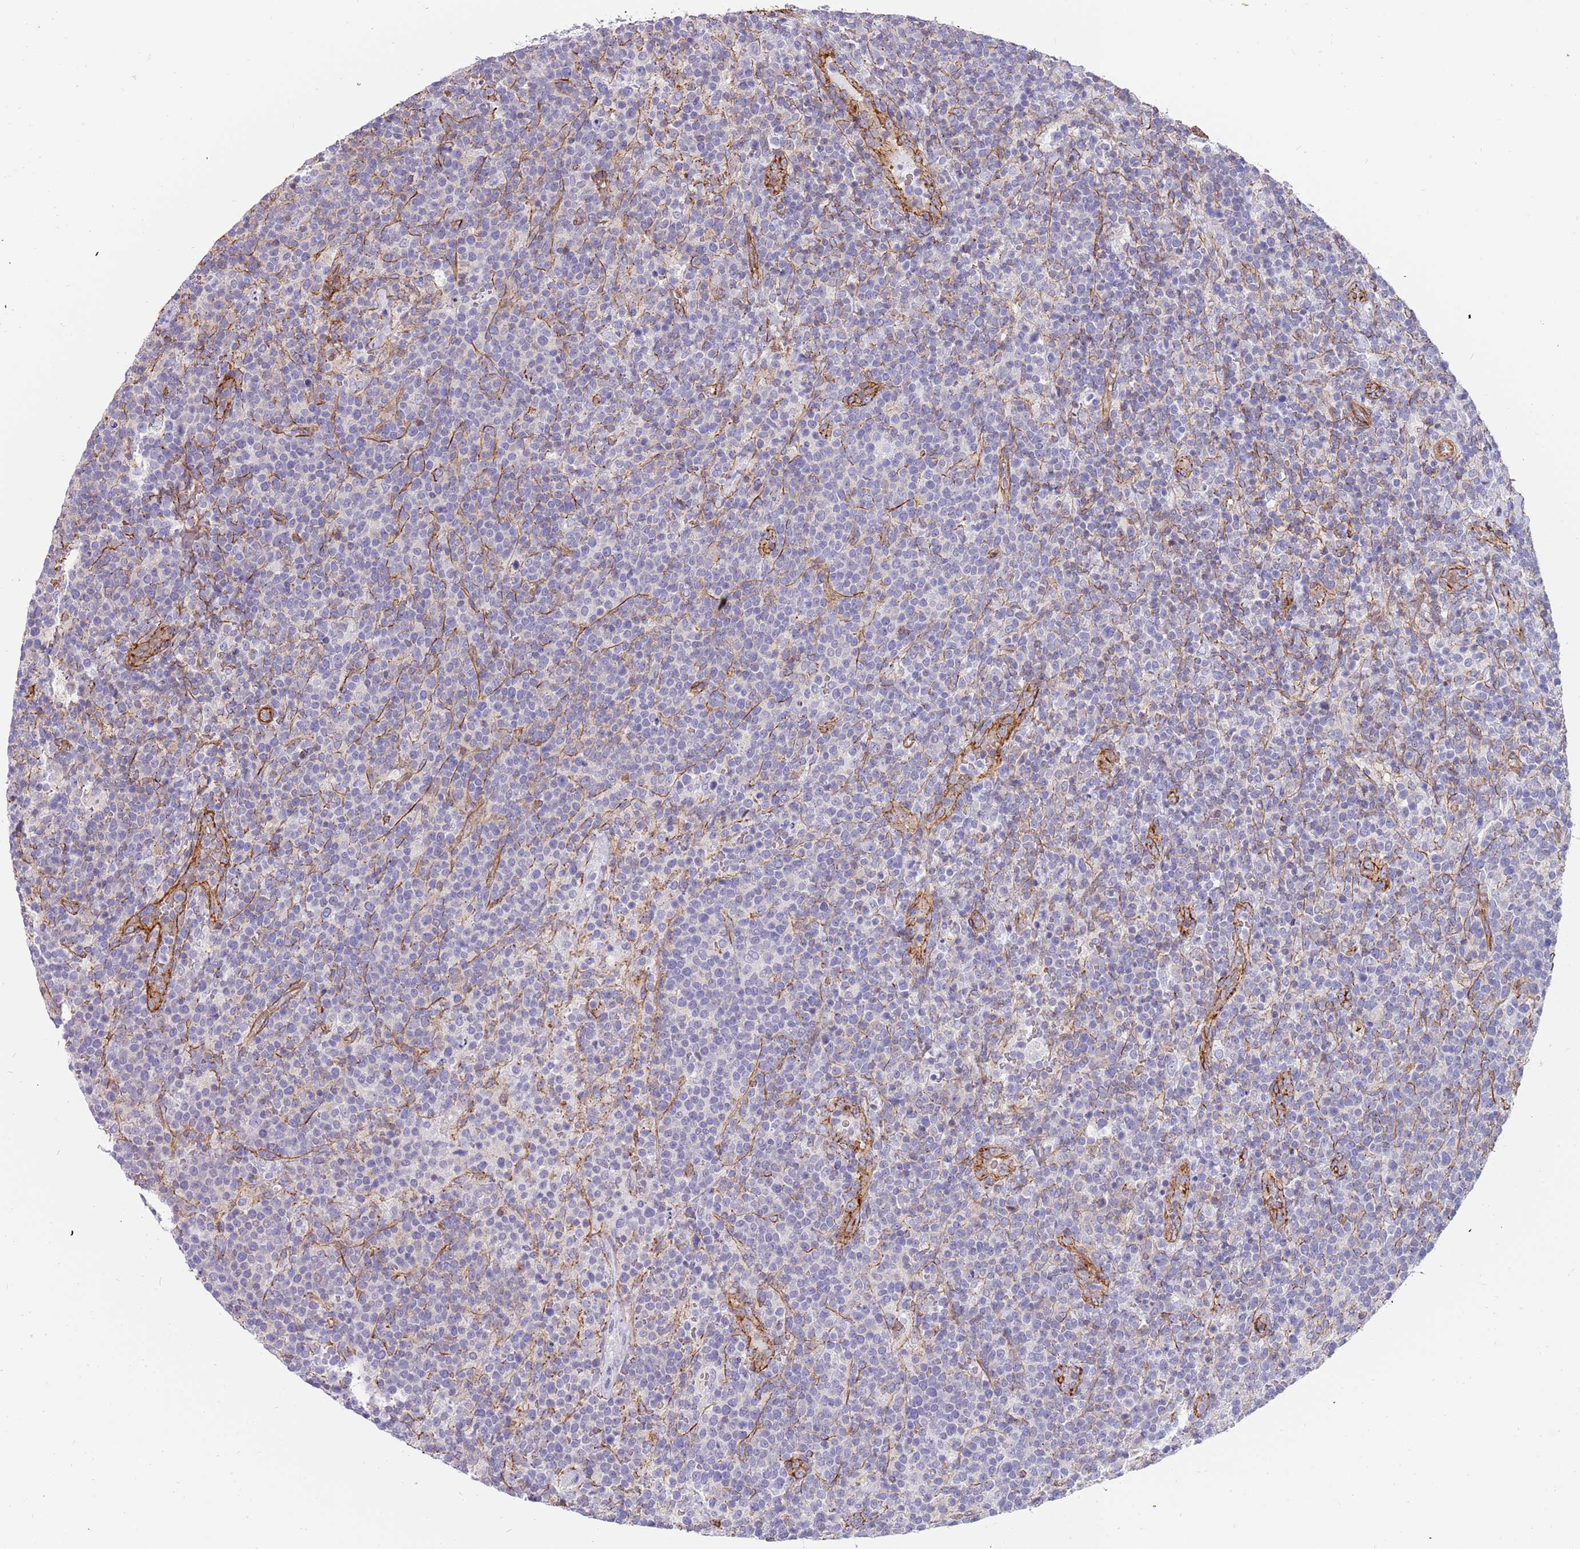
{"staining": {"intensity": "negative", "quantity": "none", "location": "none"}, "tissue": "lymphoma", "cell_type": "Tumor cells", "image_type": "cancer", "snomed": [{"axis": "morphology", "description": "Malignant lymphoma, non-Hodgkin's type, High grade"}, {"axis": "topography", "description": "Lymph node"}], "caption": "Lymphoma stained for a protein using immunohistochemistry (IHC) exhibits no expression tumor cells.", "gene": "GFRAL", "patient": {"sex": "male", "age": 61}}